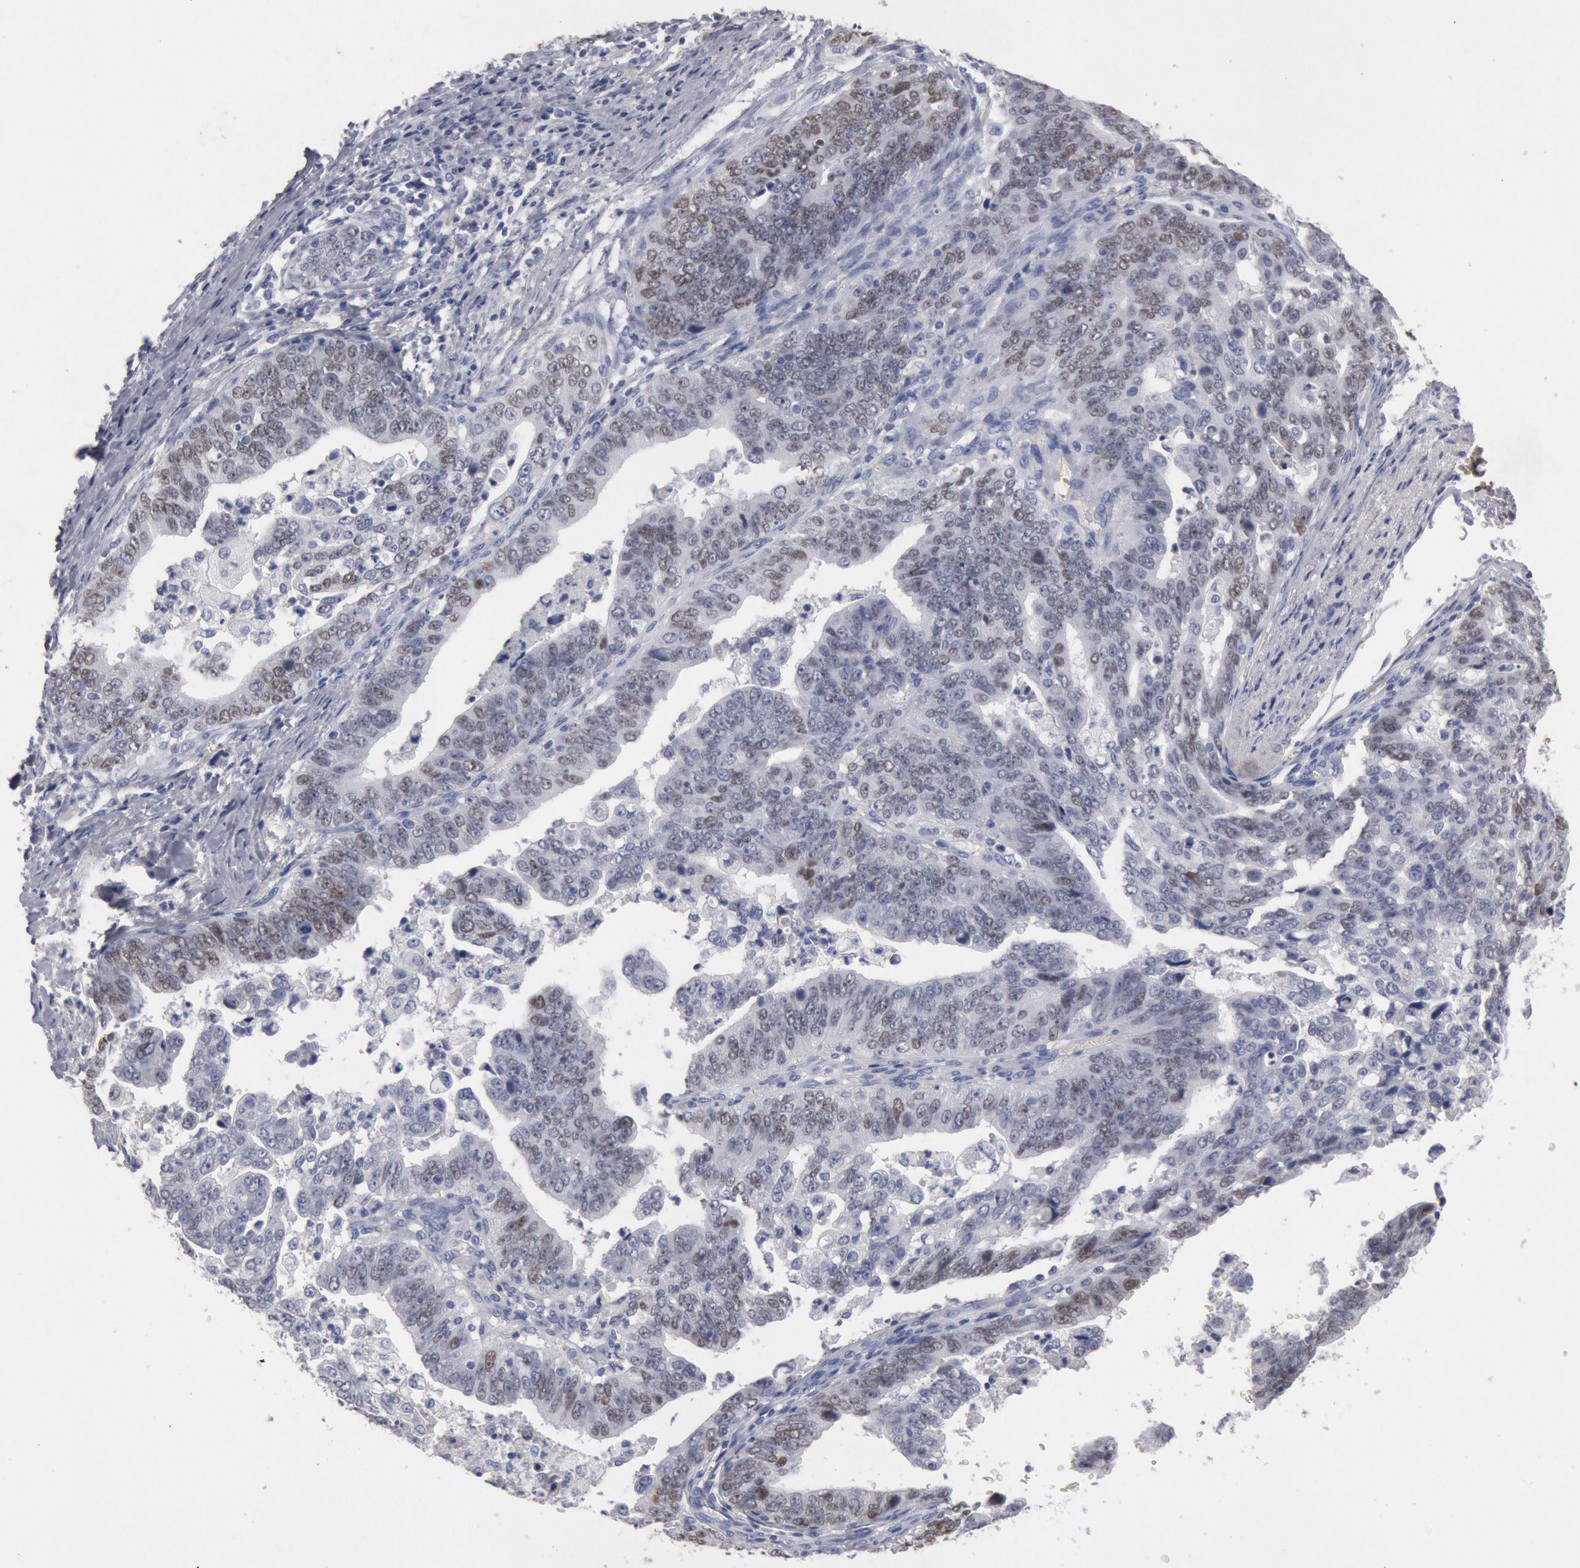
{"staining": {"intensity": "weak", "quantity": "25%-75%", "location": "nuclear"}, "tissue": "stomach cancer", "cell_type": "Tumor cells", "image_type": "cancer", "snomed": [{"axis": "morphology", "description": "Adenocarcinoma, NOS"}, {"axis": "topography", "description": "Stomach, upper"}], "caption": "This is an image of immunohistochemistry (IHC) staining of stomach cancer (adenocarcinoma), which shows weak expression in the nuclear of tumor cells.", "gene": "FOXA2", "patient": {"sex": "female", "age": 50}}